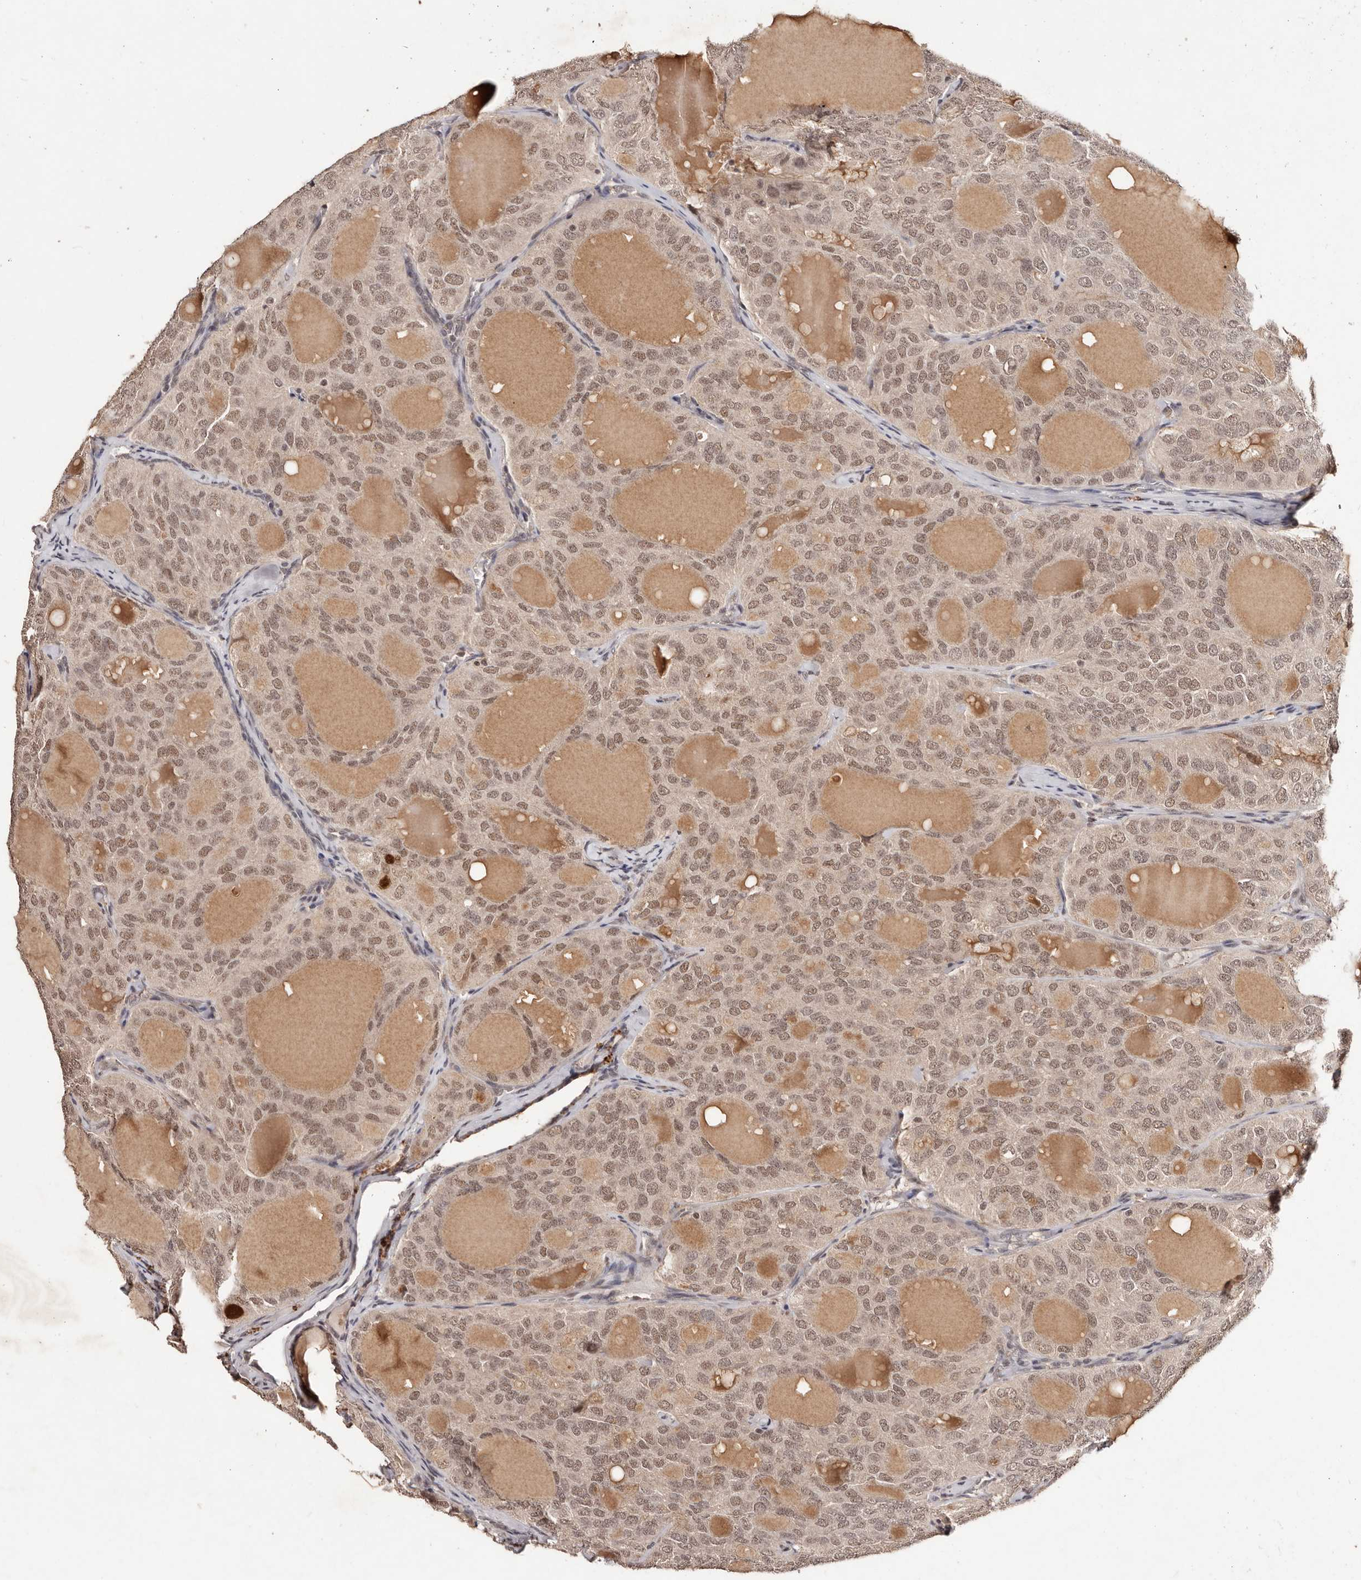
{"staining": {"intensity": "moderate", "quantity": ">75%", "location": "nuclear"}, "tissue": "thyroid cancer", "cell_type": "Tumor cells", "image_type": "cancer", "snomed": [{"axis": "morphology", "description": "Follicular adenoma carcinoma, NOS"}, {"axis": "topography", "description": "Thyroid gland"}], "caption": "Follicular adenoma carcinoma (thyroid) stained for a protein (brown) exhibits moderate nuclear positive staining in approximately >75% of tumor cells.", "gene": "BICRAL", "patient": {"sex": "male", "age": 75}}